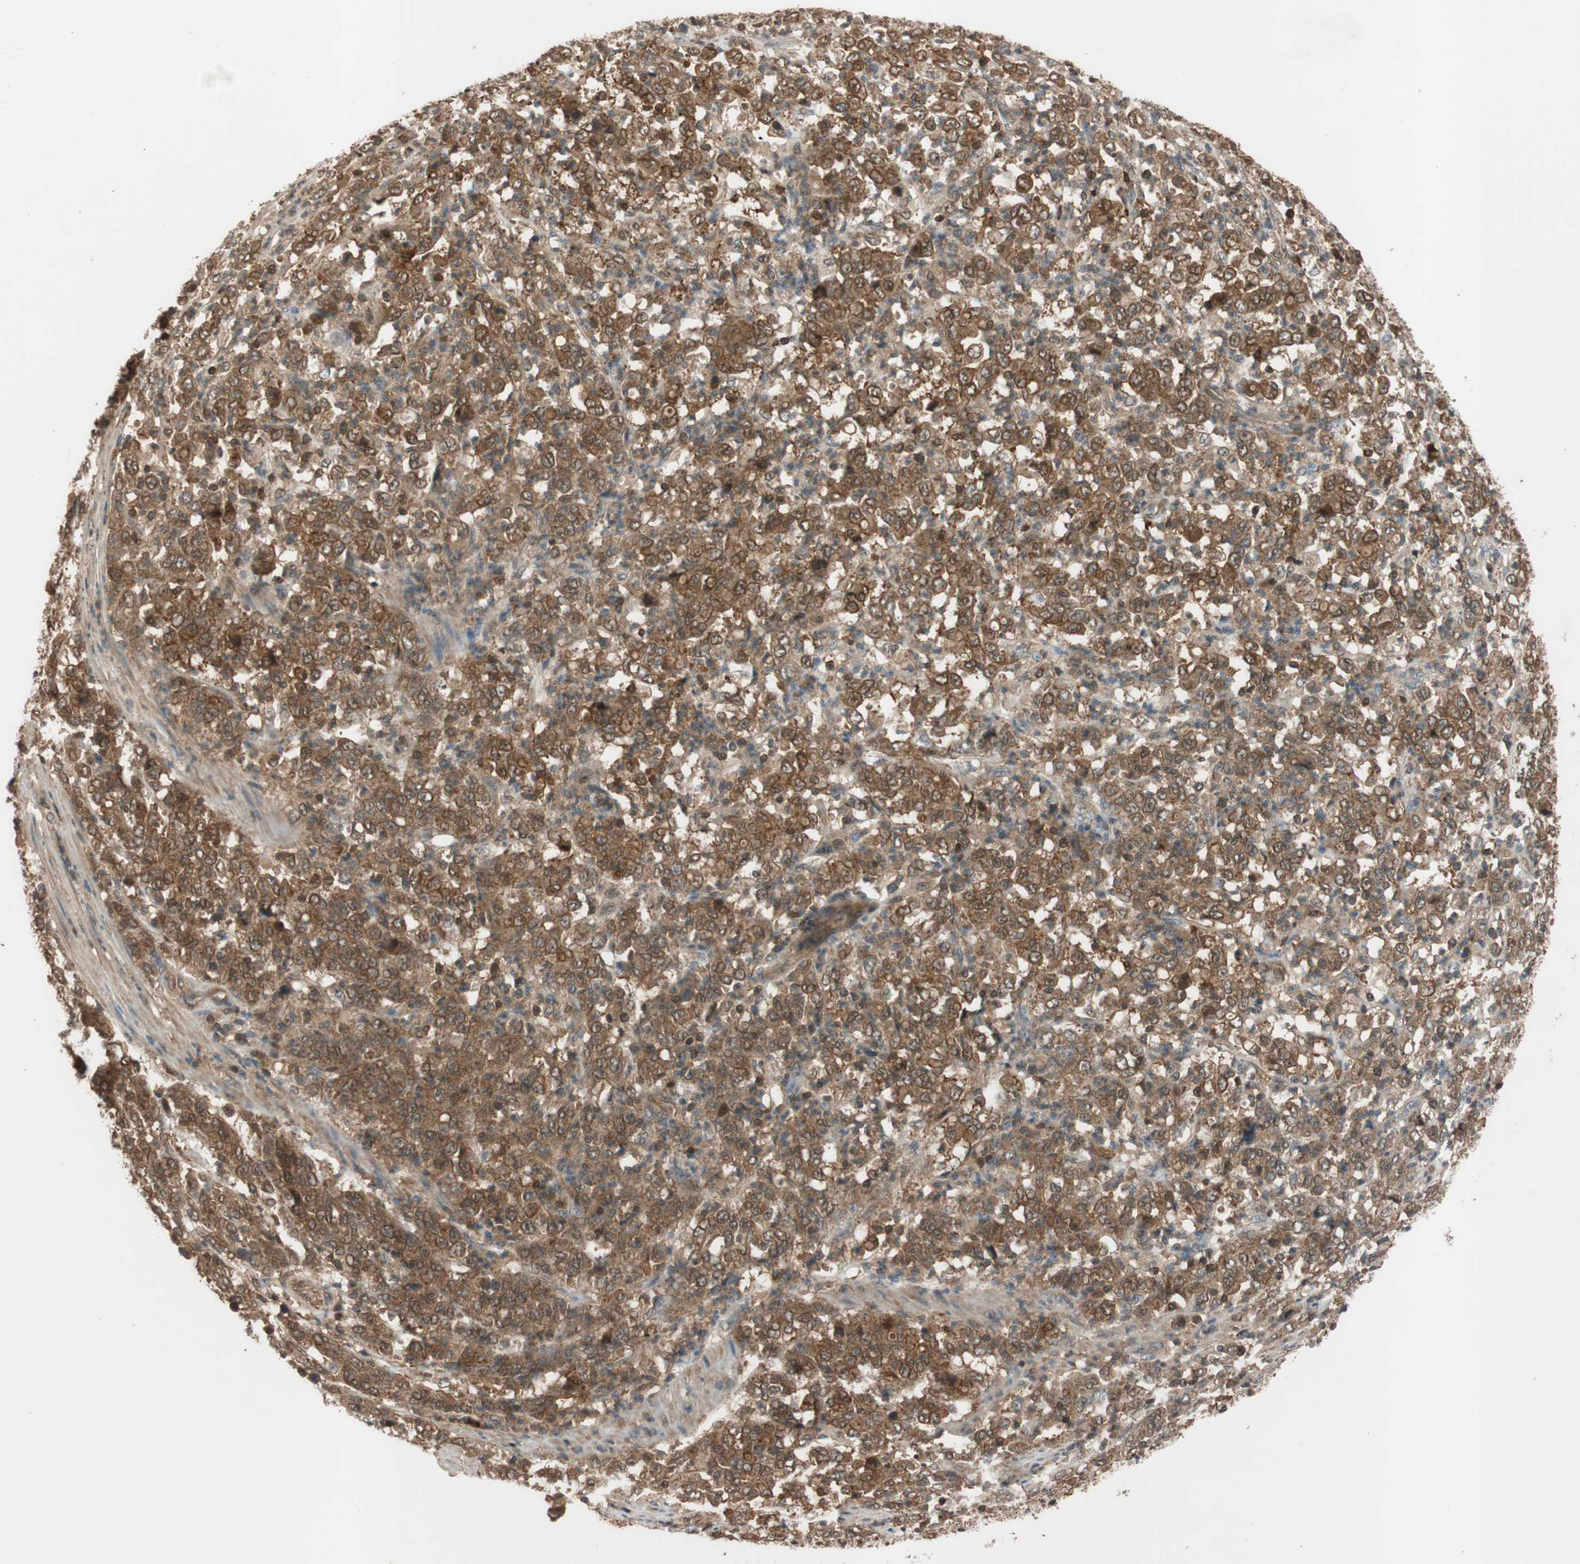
{"staining": {"intensity": "strong", "quantity": ">75%", "location": "cytoplasmic/membranous"}, "tissue": "stomach cancer", "cell_type": "Tumor cells", "image_type": "cancer", "snomed": [{"axis": "morphology", "description": "Adenocarcinoma, NOS"}, {"axis": "topography", "description": "Stomach, lower"}], "caption": "Protein staining demonstrates strong cytoplasmic/membranous staining in approximately >75% of tumor cells in stomach cancer. The protein is shown in brown color, while the nuclei are stained blue.", "gene": "EPHA8", "patient": {"sex": "female", "age": 71}}